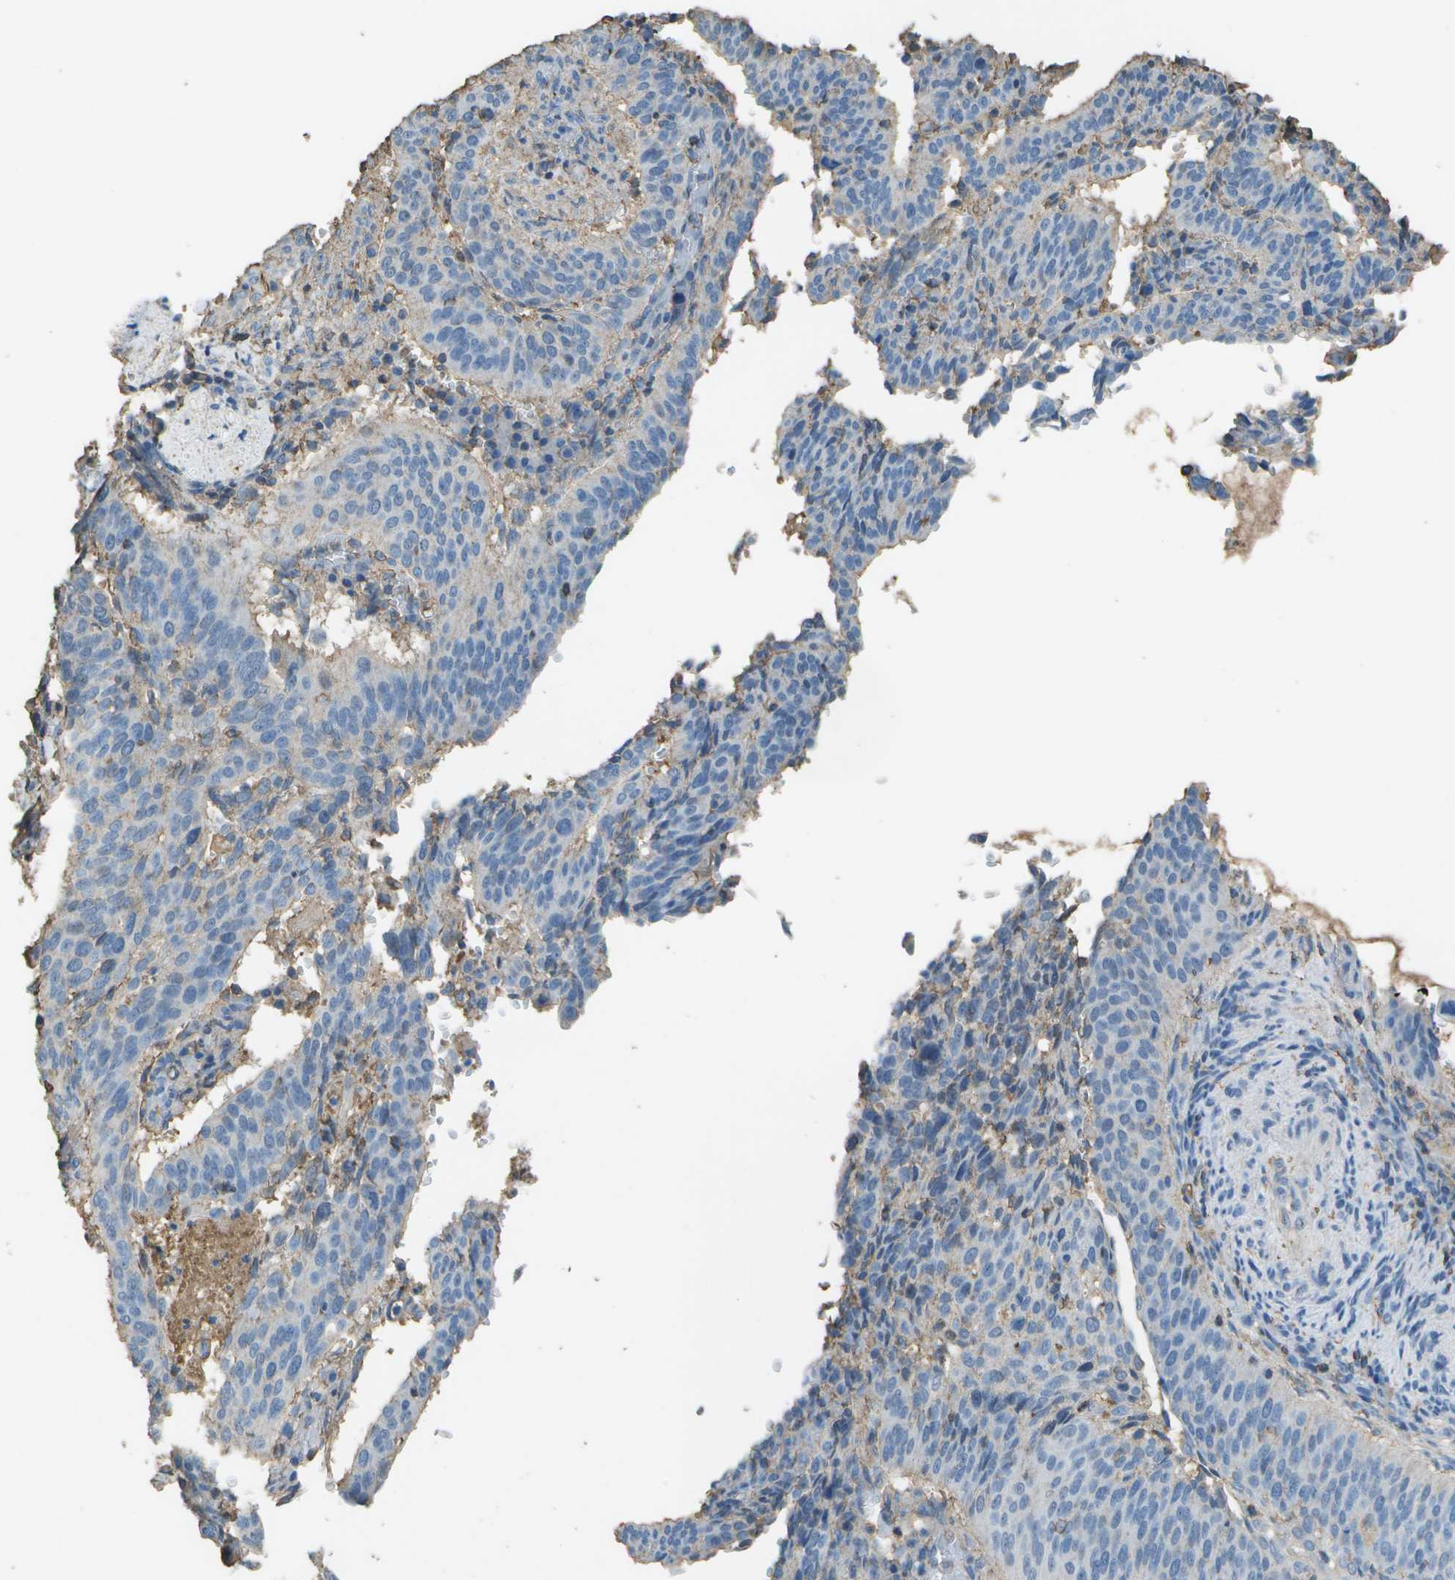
{"staining": {"intensity": "negative", "quantity": "none", "location": "none"}, "tissue": "cervical cancer", "cell_type": "Tumor cells", "image_type": "cancer", "snomed": [{"axis": "morphology", "description": "Normal tissue, NOS"}, {"axis": "morphology", "description": "Squamous cell carcinoma, NOS"}, {"axis": "topography", "description": "Cervix"}], "caption": "The histopathology image displays no staining of tumor cells in cervical cancer.", "gene": "CYP4F11", "patient": {"sex": "female", "age": 39}}